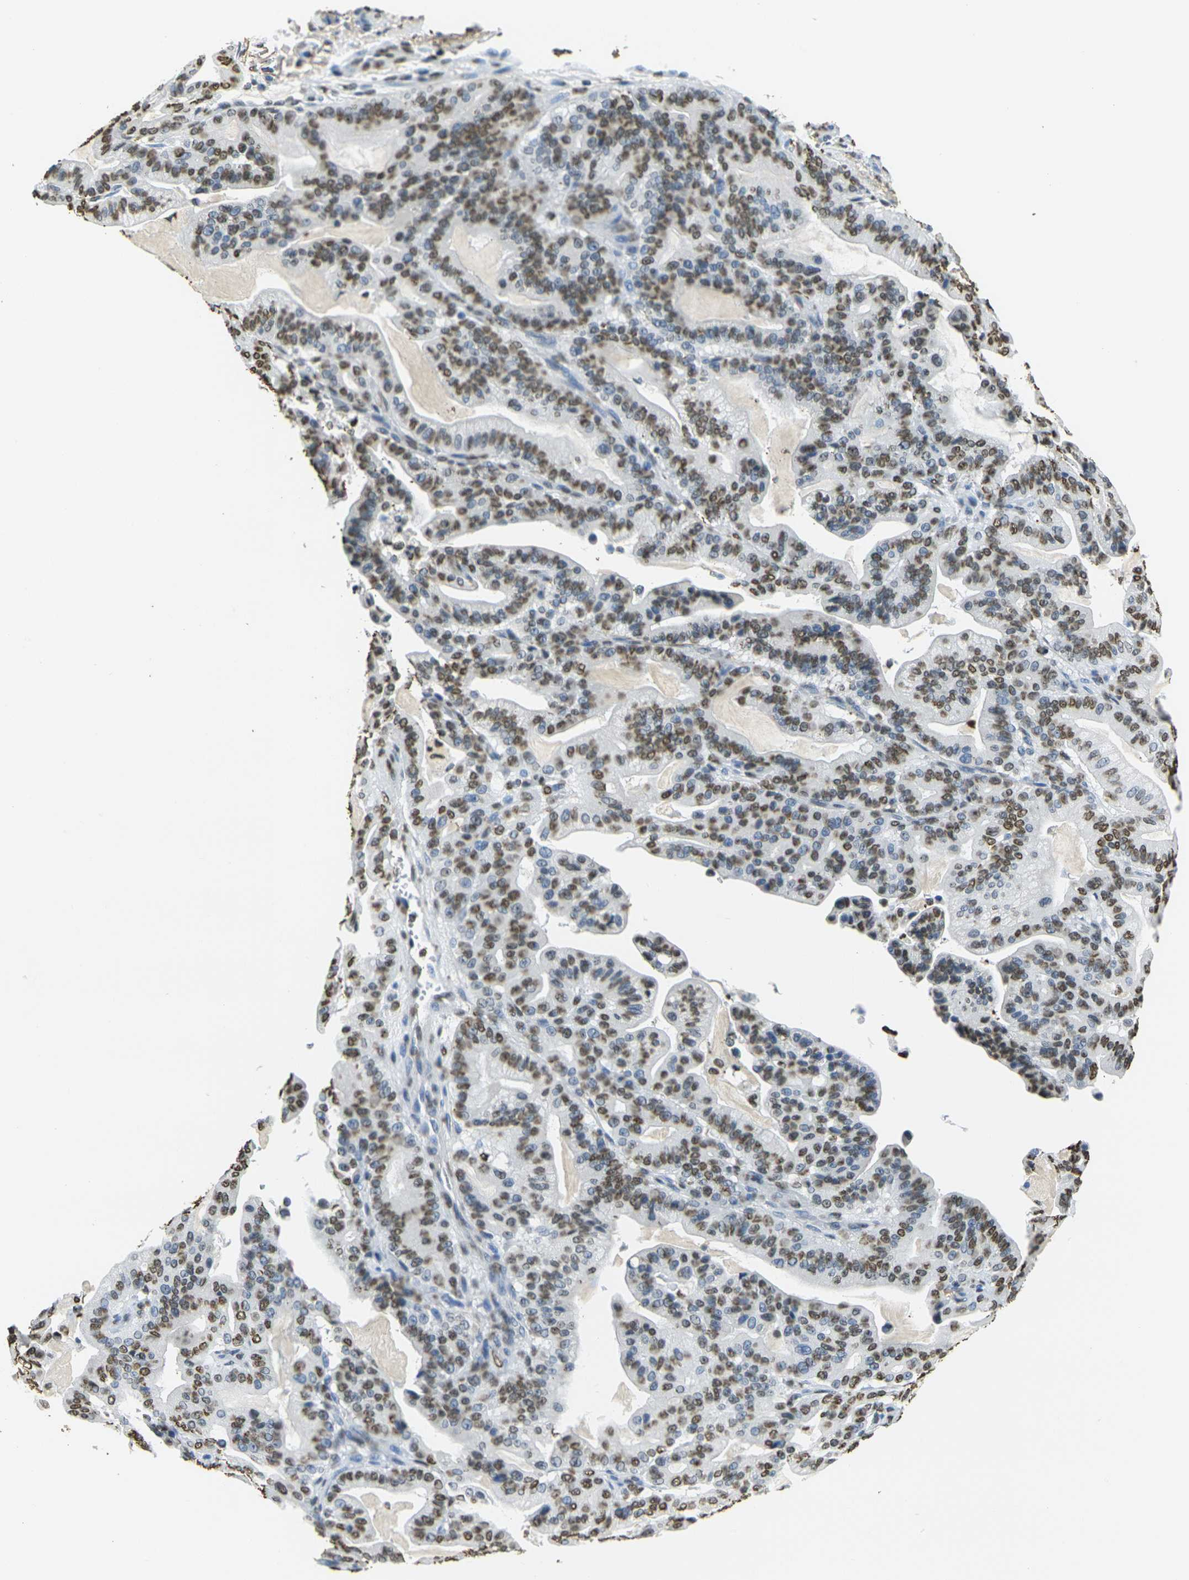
{"staining": {"intensity": "moderate", "quantity": "25%-75%", "location": "nuclear"}, "tissue": "pancreatic cancer", "cell_type": "Tumor cells", "image_type": "cancer", "snomed": [{"axis": "morphology", "description": "Adenocarcinoma, NOS"}, {"axis": "topography", "description": "Pancreas"}], "caption": "A micrograph of human pancreatic cancer stained for a protein displays moderate nuclear brown staining in tumor cells. (DAB IHC, brown staining for protein, blue staining for nuclei).", "gene": "DRAXIN", "patient": {"sex": "male", "age": 63}}